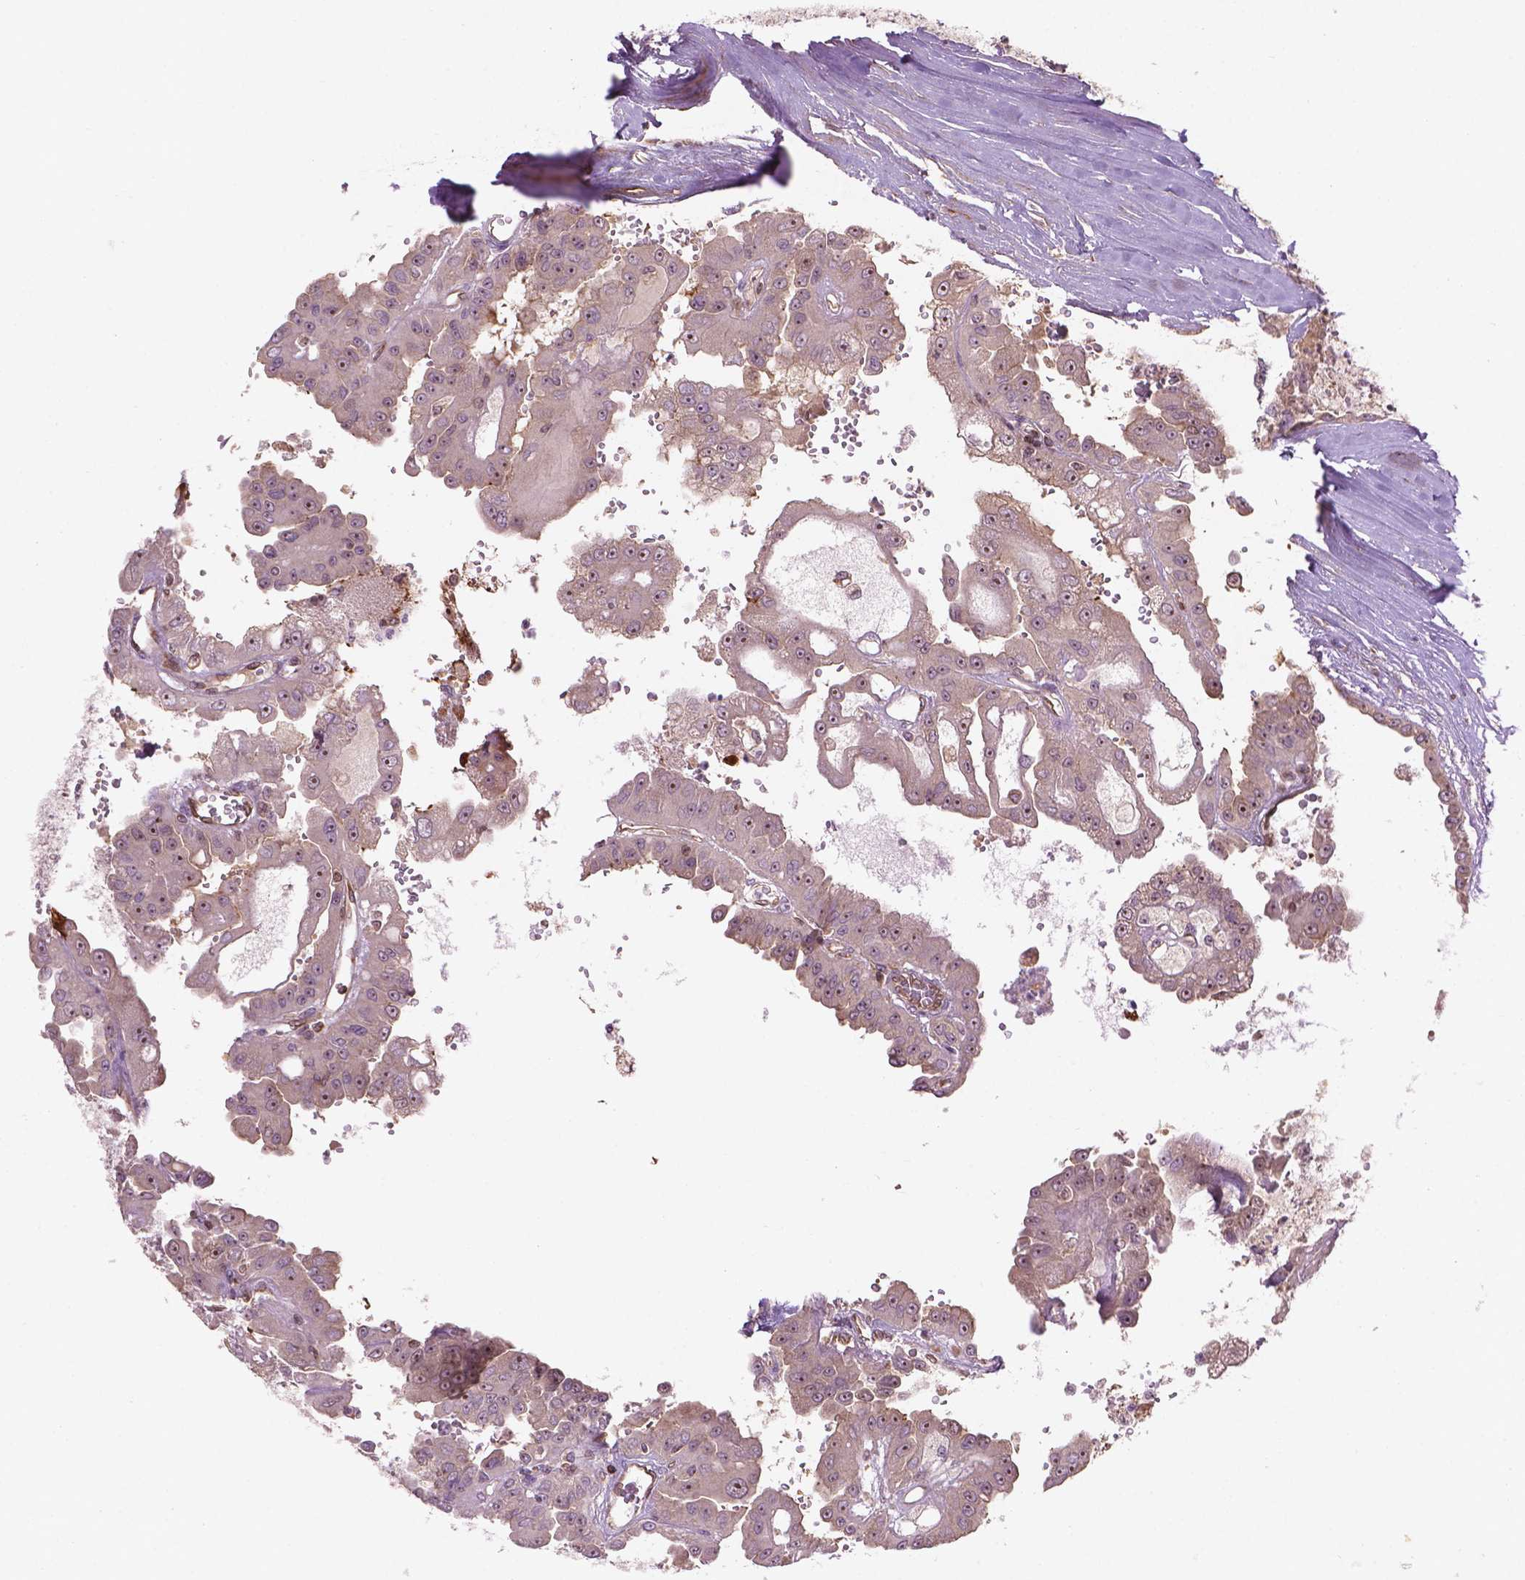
{"staining": {"intensity": "moderate", "quantity": "25%-75%", "location": "nuclear"}, "tissue": "renal cancer", "cell_type": "Tumor cells", "image_type": "cancer", "snomed": [{"axis": "morphology", "description": "Adenocarcinoma, NOS"}, {"axis": "topography", "description": "Kidney"}], "caption": "The histopathology image exhibits a brown stain indicating the presence of a protein in the nuclear of tumor cells in renal cancer (adenocarcinoma).", "gene": "SMC2", "patient": {"sex": "male", "age": 58}}